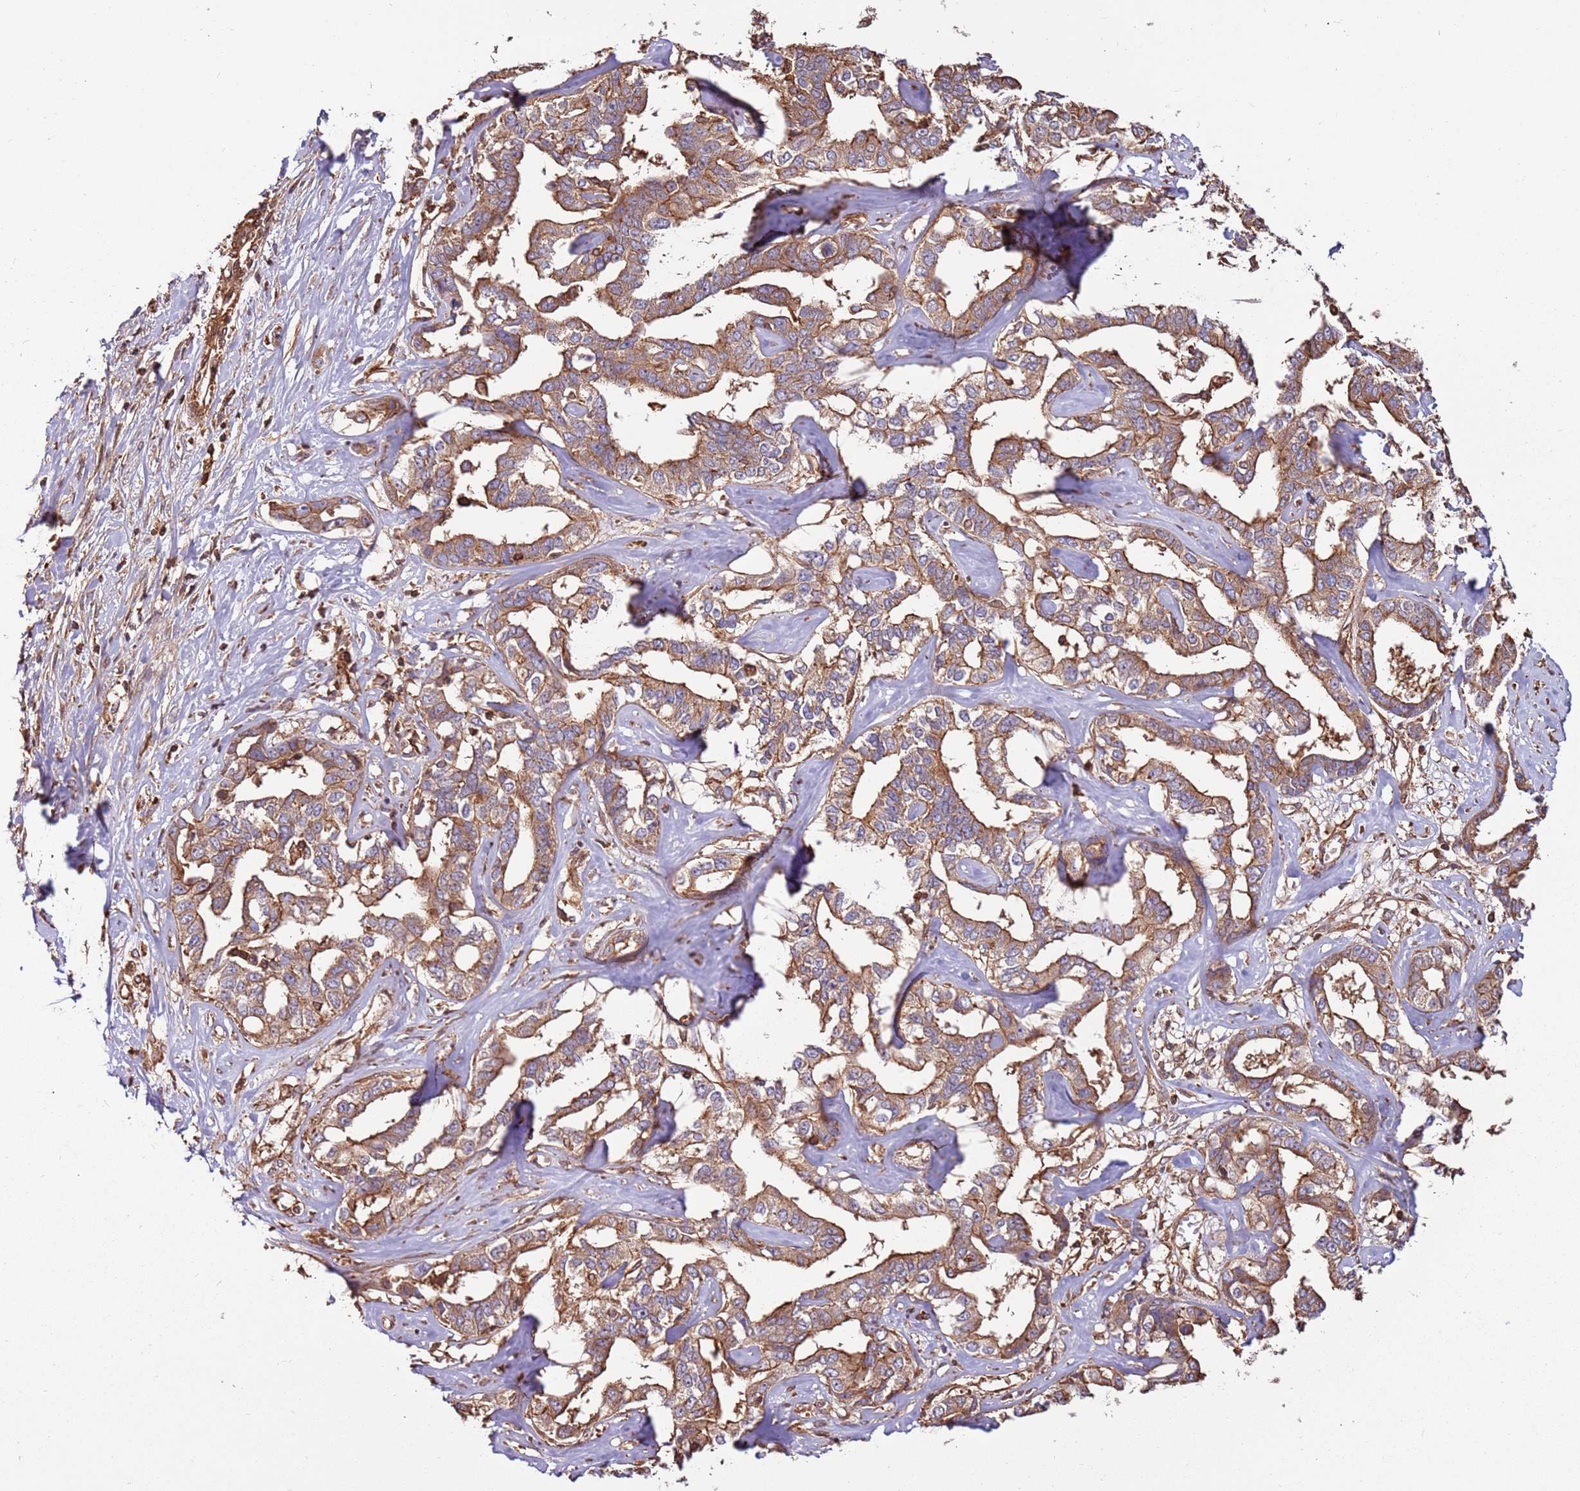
{"staining": {"intensity": "moderate", "quantity": ">75%", "location": "cytoplasmic/membranous"}, "tissue": "liver cancer", "cell_type": "Tumor cells", "image_type": "cancer", "snomed": [{"axis": "morphology", "description": "Cholangiocarcinoma"}, {"axis": "topography", "description": "Liver"}], "caption": "DAB (3,3'-diaminobenzidine) immunohistochemical staining of human cholangiocarcinoma (liver) shows moderate cytoplasmic/membranous protein positivity in about >75% of tumor cells. Using DAB (brown) and hematoxylin (blue) stains, captured at high magnification using brightfield microscopy.", "gene": "ACVR2A", "patient": {"sex": "male", "age": 59}}